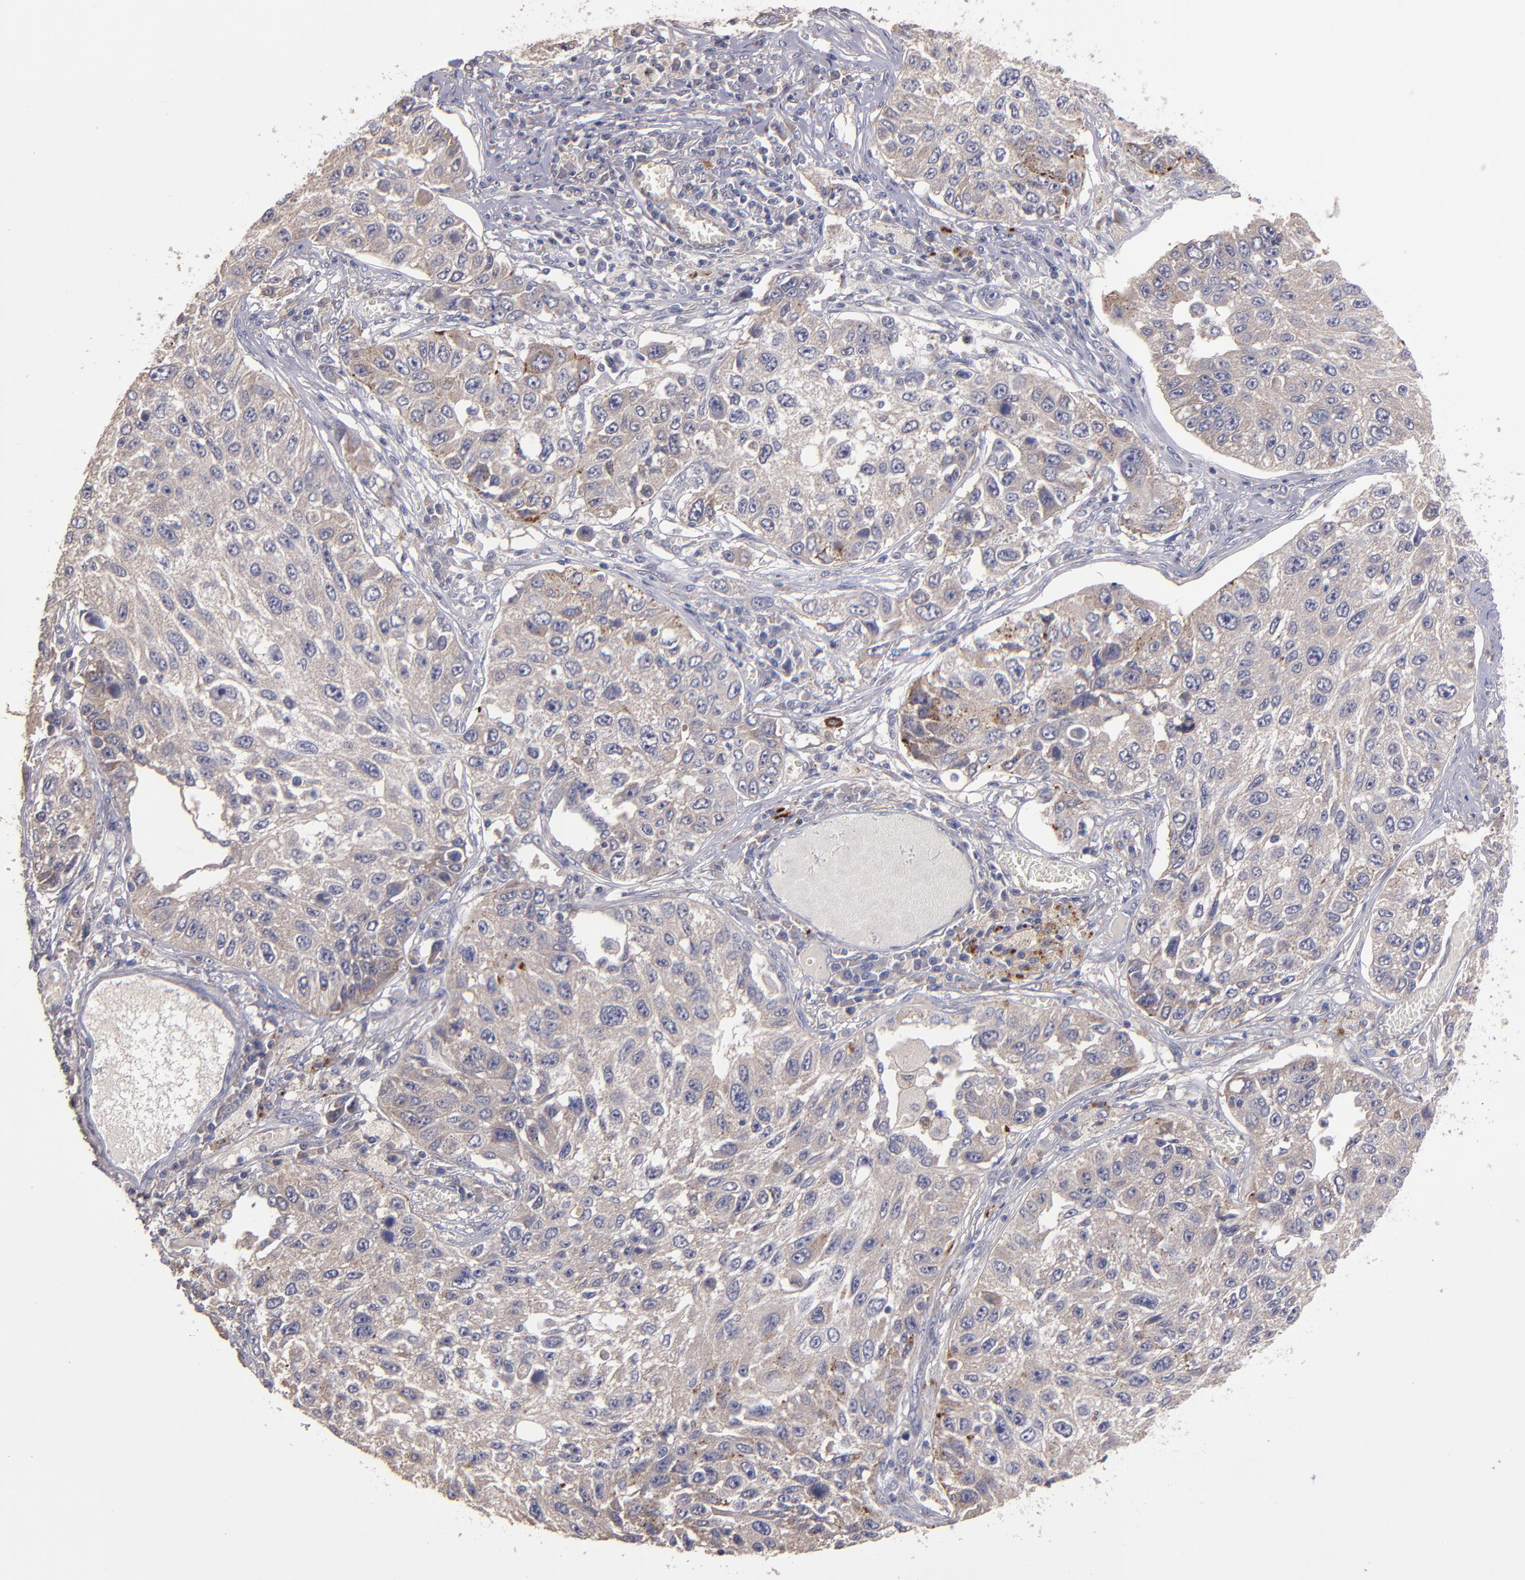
{"staining": {"intensity": "weak", "quantity": ">75%", "location": "cytoplasmic/membranous"}, "tissue": "lung cancer", "cell_type": "Tumor cells", "image_type": "cancer", "snomed": [{"axis": "morphology", "description": "Squamous cell carcinoma, NOS"}, {"axis": "topography", "description": "Lung"}], "caption": "Protein analysis of lung squamous cell carcinoma tissue demonstrates weak cytoplasmic/membranous expression in approximately >75% of tumor cells.", "gene": "MAGEE1", "patient": {"sex": "male", "age": 71}}